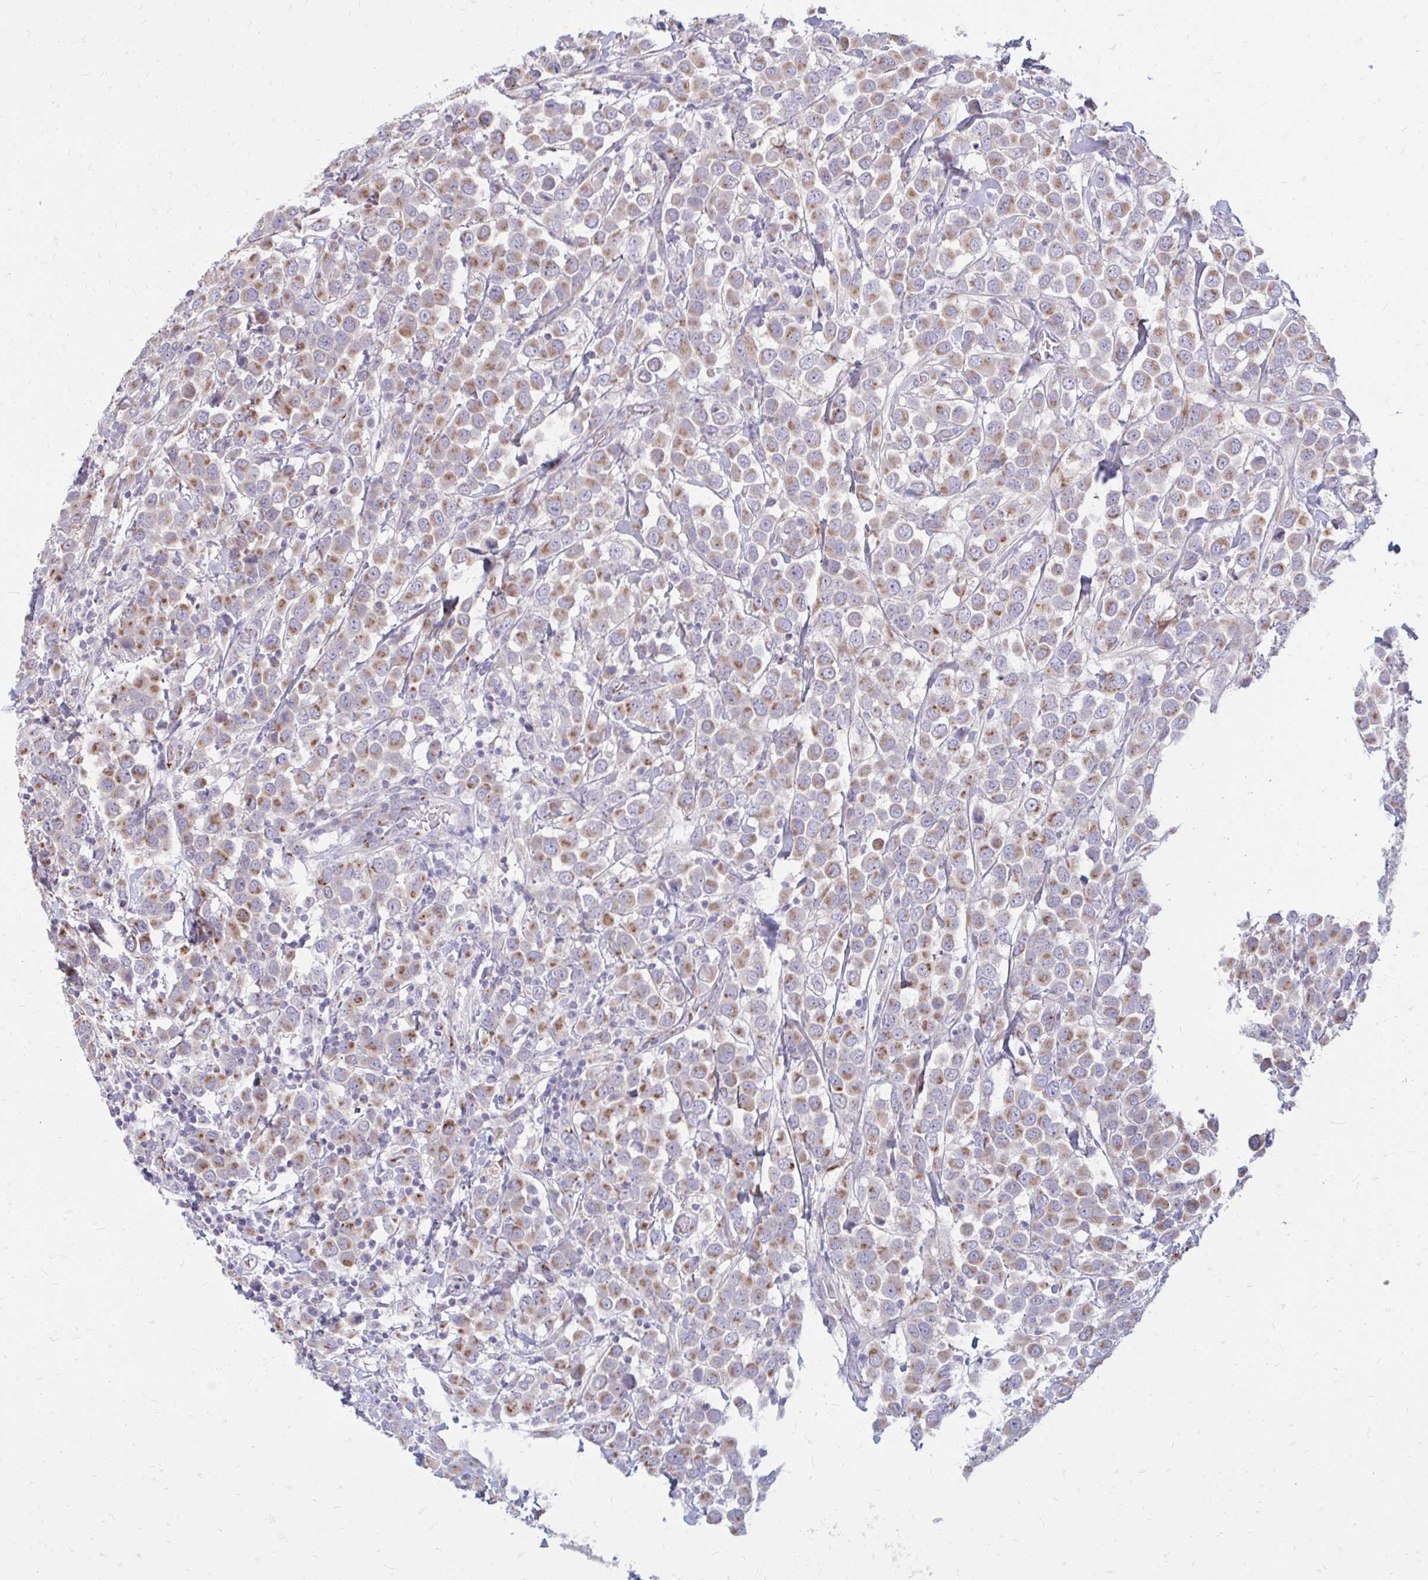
{"staining": {"intensity": "moderate", "quantity": ">75%", "location": "cytoplasmic/membranous"}, "tissue": "breast cancer", "cell_type": "Tumor cells", "image_type": "cancer", "snomed": [{"axis": "morphology", "description": "Duct carcinoma"}, {"axis": "topography", "description": "Breast"}], "caption": "Immunohistochemical staining of breast cancer (intraductal carcinoma) reveals medium levels of moderate cytoplasmic/membranous expression in about >75% of tumor cells.", "gene": "RAB6B", "patient": {"sex": "female", "age": 61}}